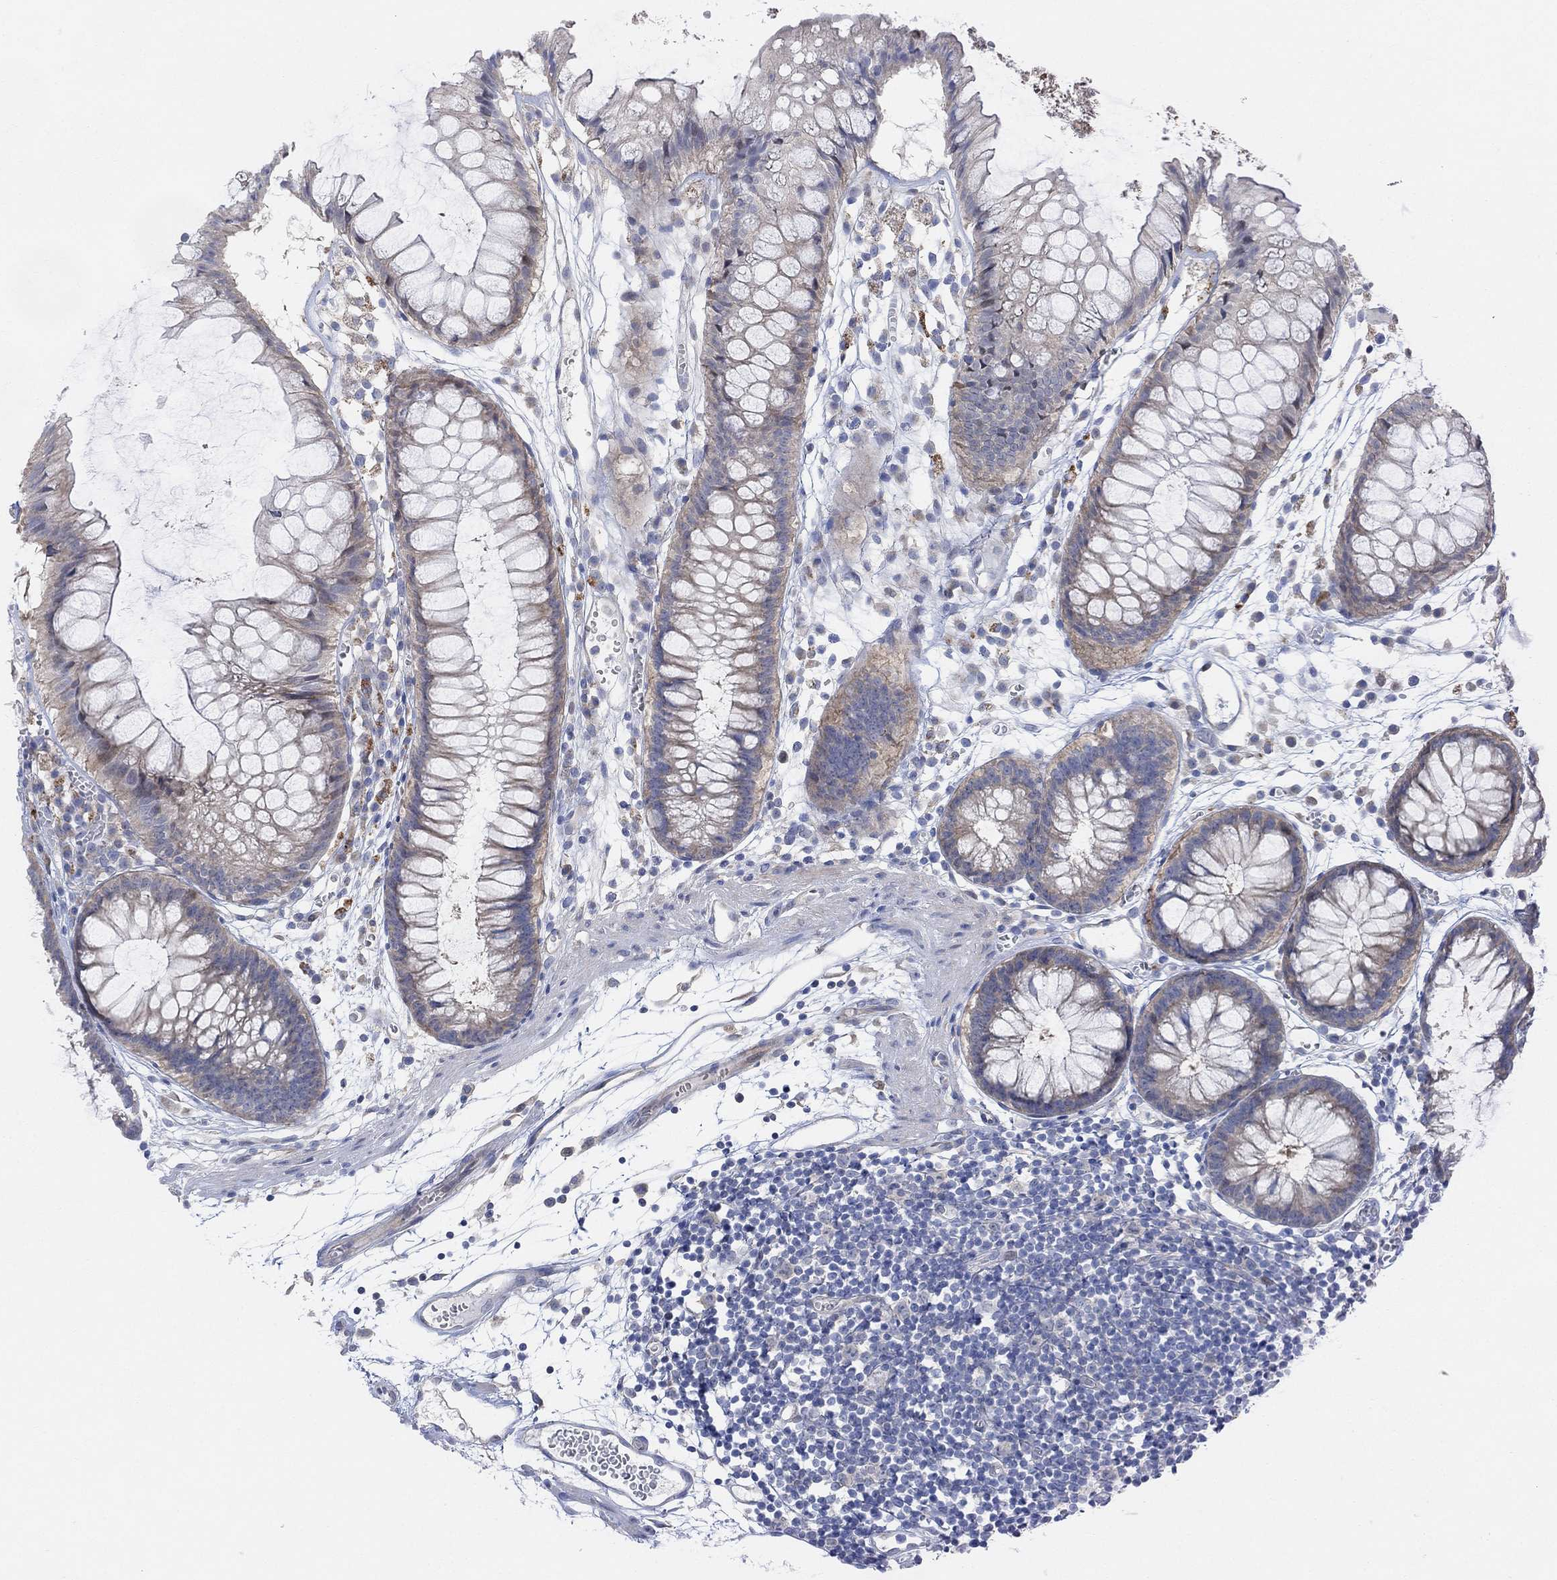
{"staining": {"intensity": "negative", "quantity": "none", "location": "none"}, "tissue": "colon", "cell_type": "Endothelial cells", "image_type": "normal", "snomed": [{"axis": "morphology", "description": "Normal tissue, NOS"}, {"axis": "morphology", "description": "Adenocarcinoma, NOS"}, {"axis": "topography", "description": "Colon"}], "caption": "The histopathology image demonstrates no staining of endothelial cells in normal colon. (DAB (3,3'-diaminobenzidine) immunohistochemistry with hematoxylin counter stain).", "gene": "CNTF", "patient": {"sex": "male", "age": 65}}